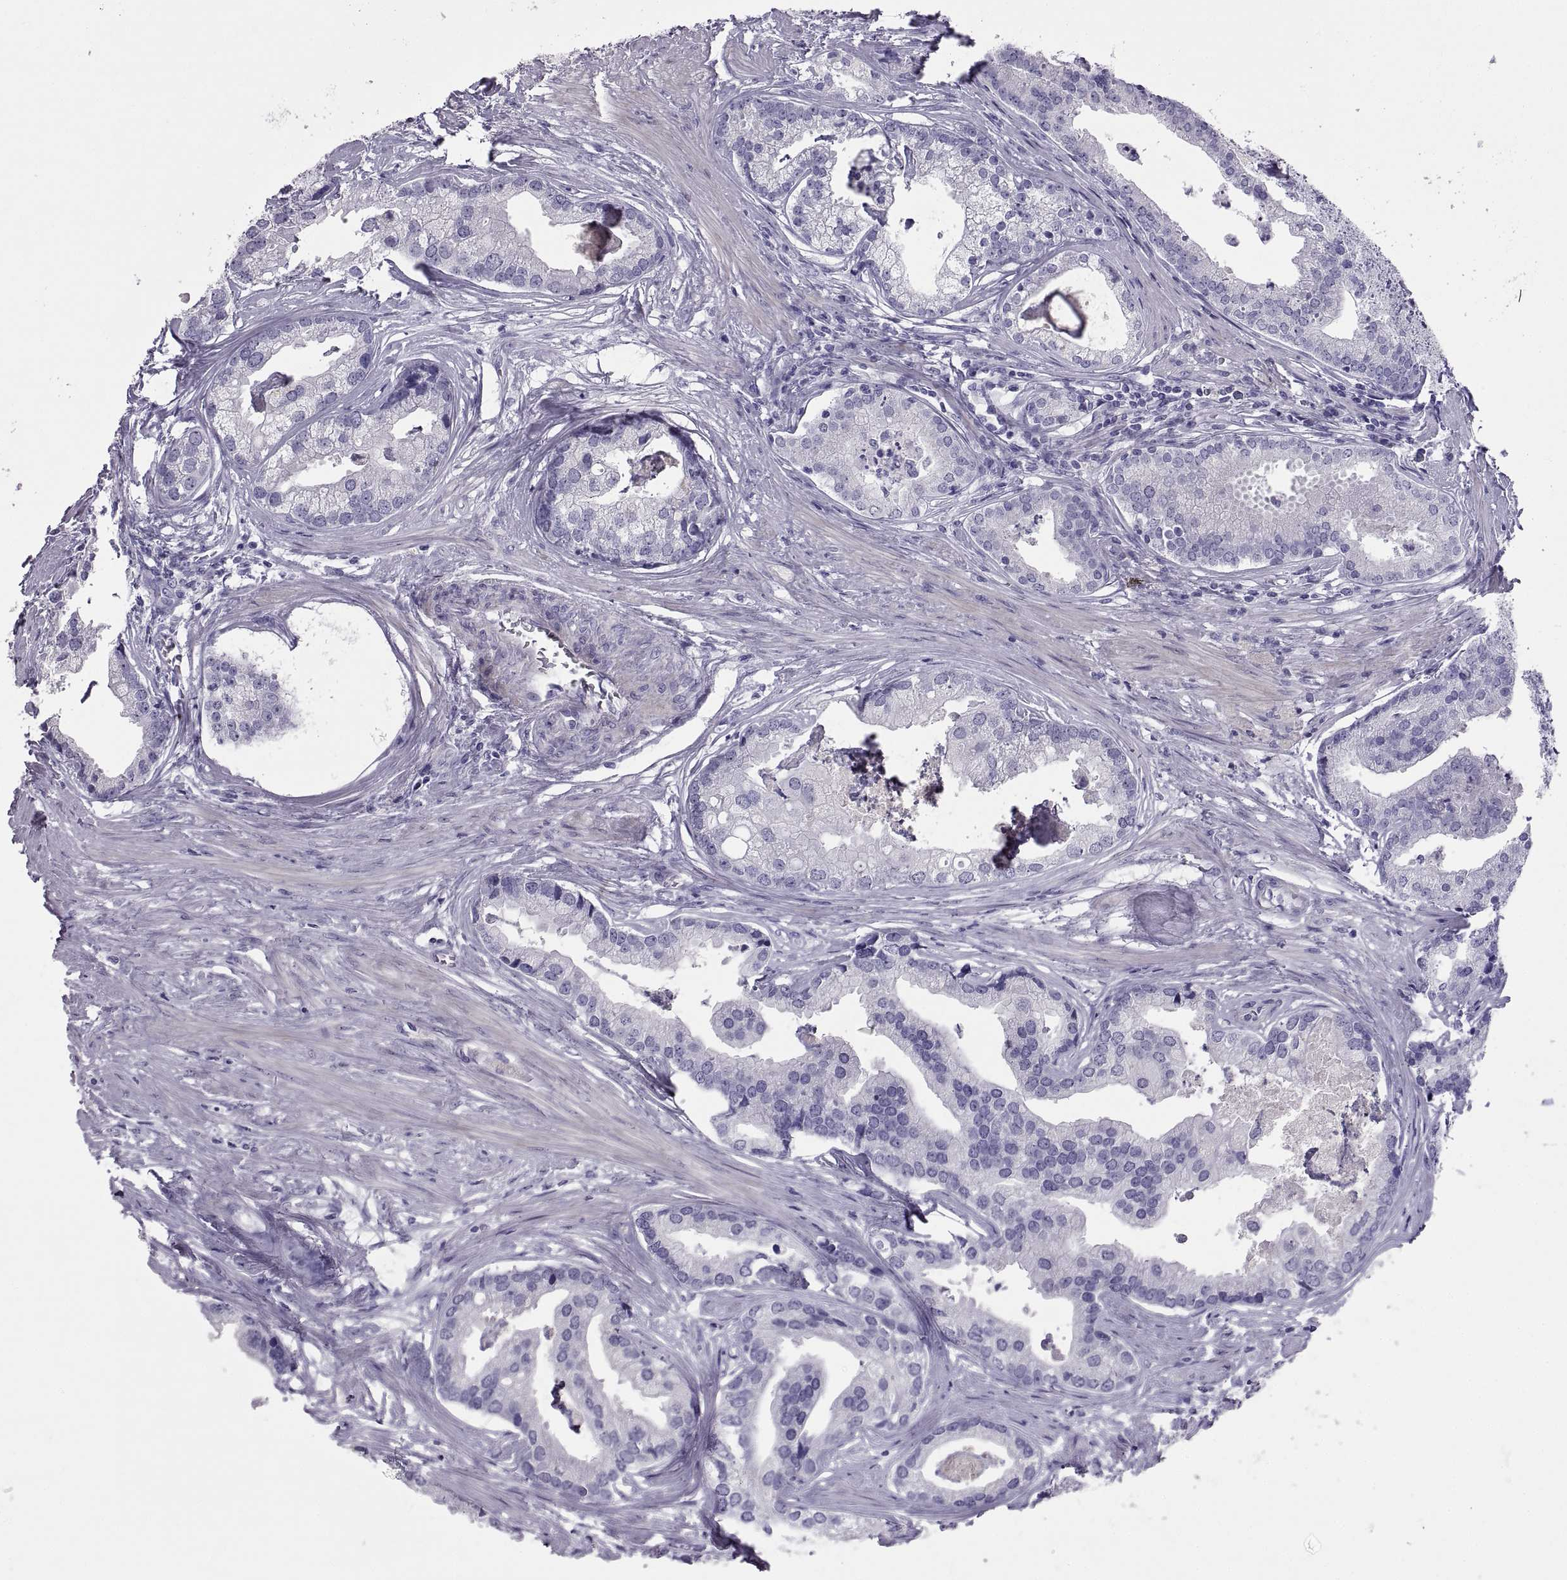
{"staining": {"intensity": "negative", "quantity": "none", "location": "none"}, "tissue": "prostate cancer", "cell_type": "Tumor cells", "image_type": "cancer", "snomed": [{"axis": "morphology", "description": "Adenocarcinoma, NOS"}, {"axis": "topography", "description": "Prostate and seminal vesicle, NOS"}, {"axis": "topography", "description": "Prostate"}], "caption": "Histopathology image shows no protein staining in tumor cells of adenocarcinoma (prostate) tissue.", "gene": "RGS20", "patient": {"sex": "male", "age": 44}}